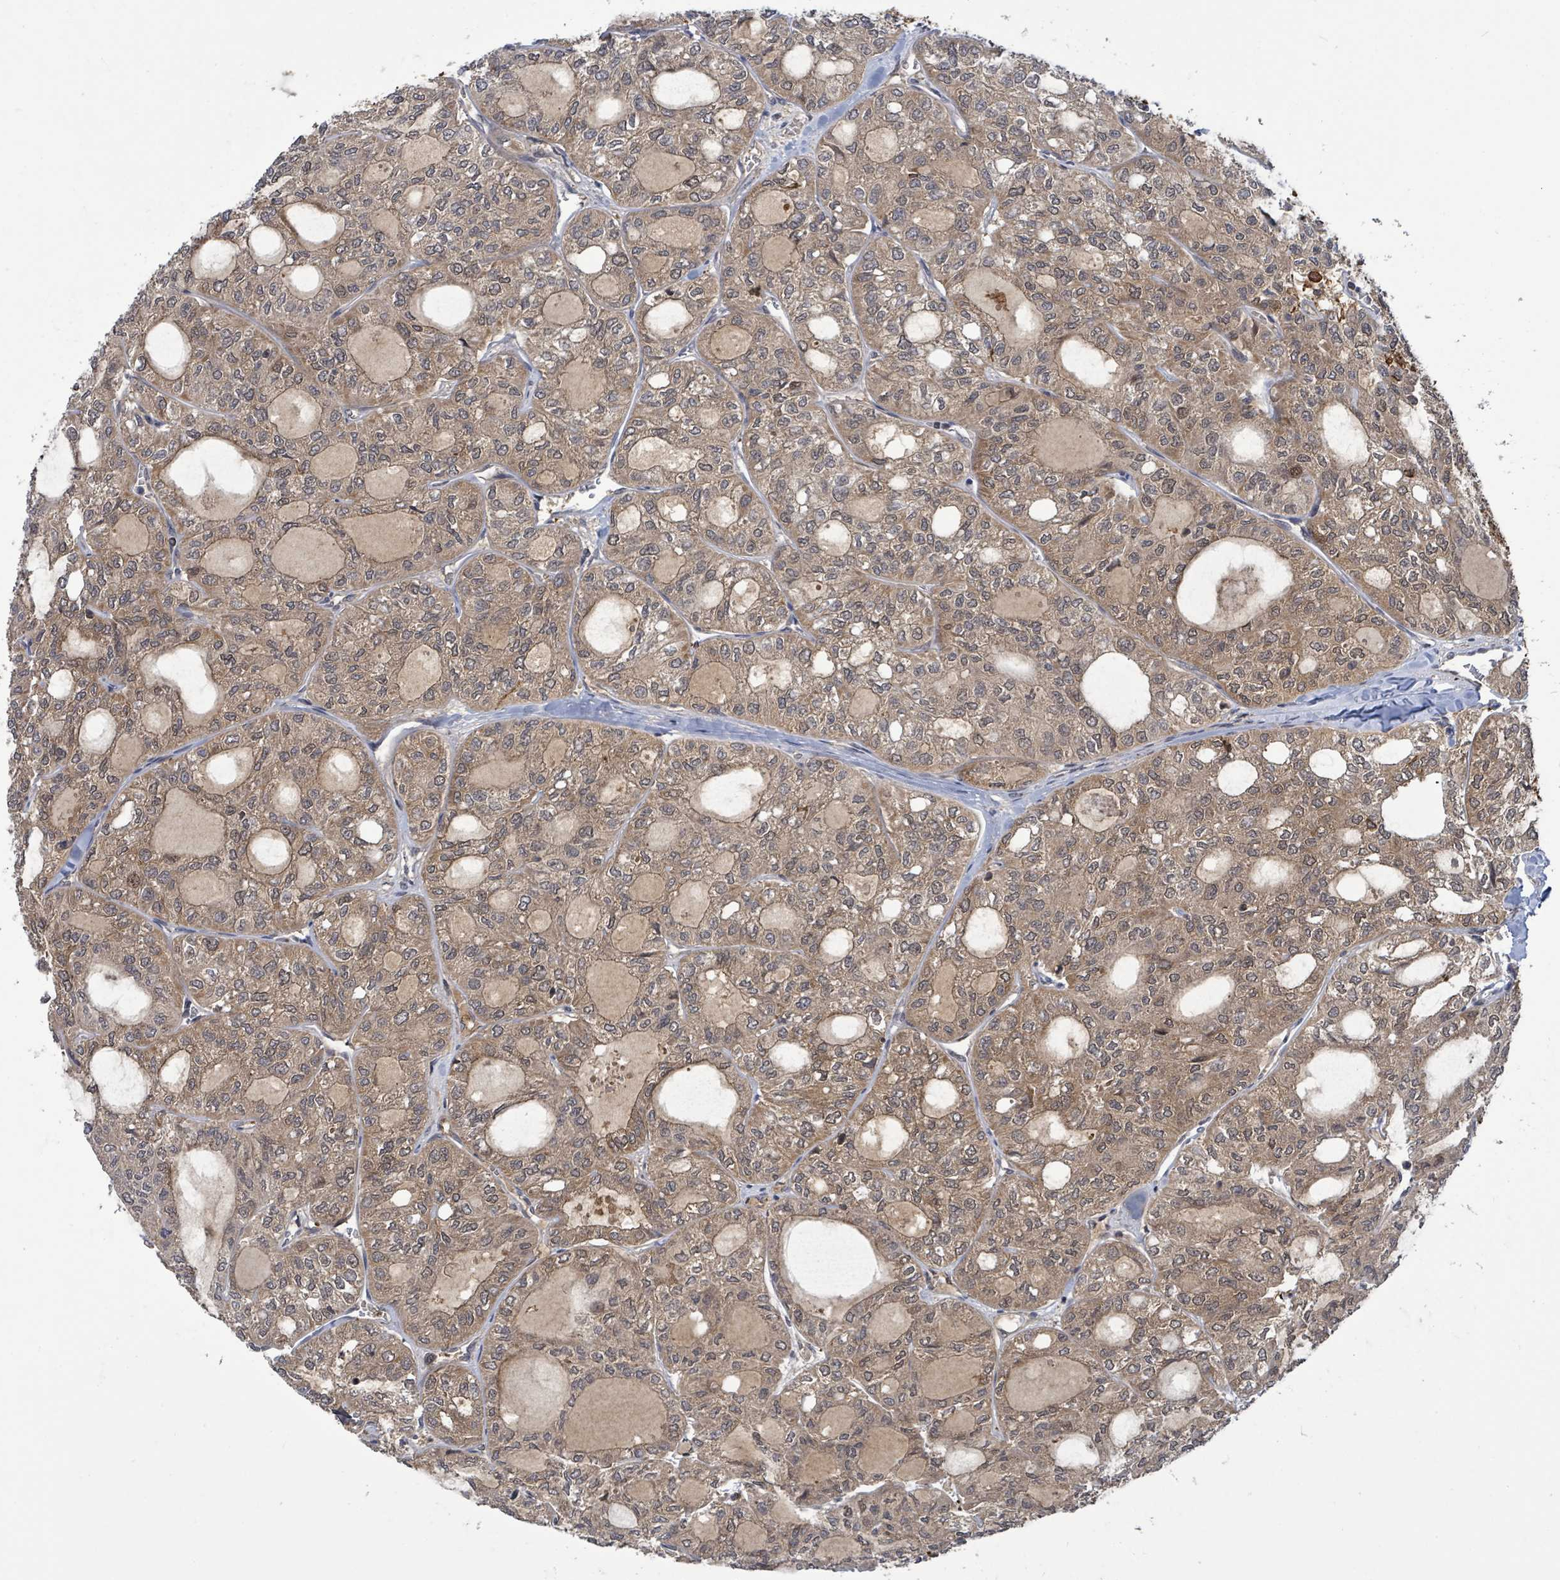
{"staining": {"intensity": "moderate", "quantity": ">75%", "location": "cytoplasmic/membranous"}, "tissue": "thyroid cancer", "cell_type": "Tumor cells", "image_type": "cancer", "snomed": [{"axis": "morphology", "description": "Follicular adenoma carcinoma, NOS"}, {"axis": "topography", "description": "Thyroid gland"}], "caption": "IHC staining of thyroid follicular adenoma carcinoma, which reveals medium levels of moderate cytoplasmic/membranous expression in approximately >75% of tumor cells indicating moderate cytoplasmic/membranous protein positivity. The staining was performed using DAB (brown) for protein detection and nuclei were counterstained in hematoxylin (blue).", "gene": "FBXO6", "patient": {"sex": "male", "age": 75}}